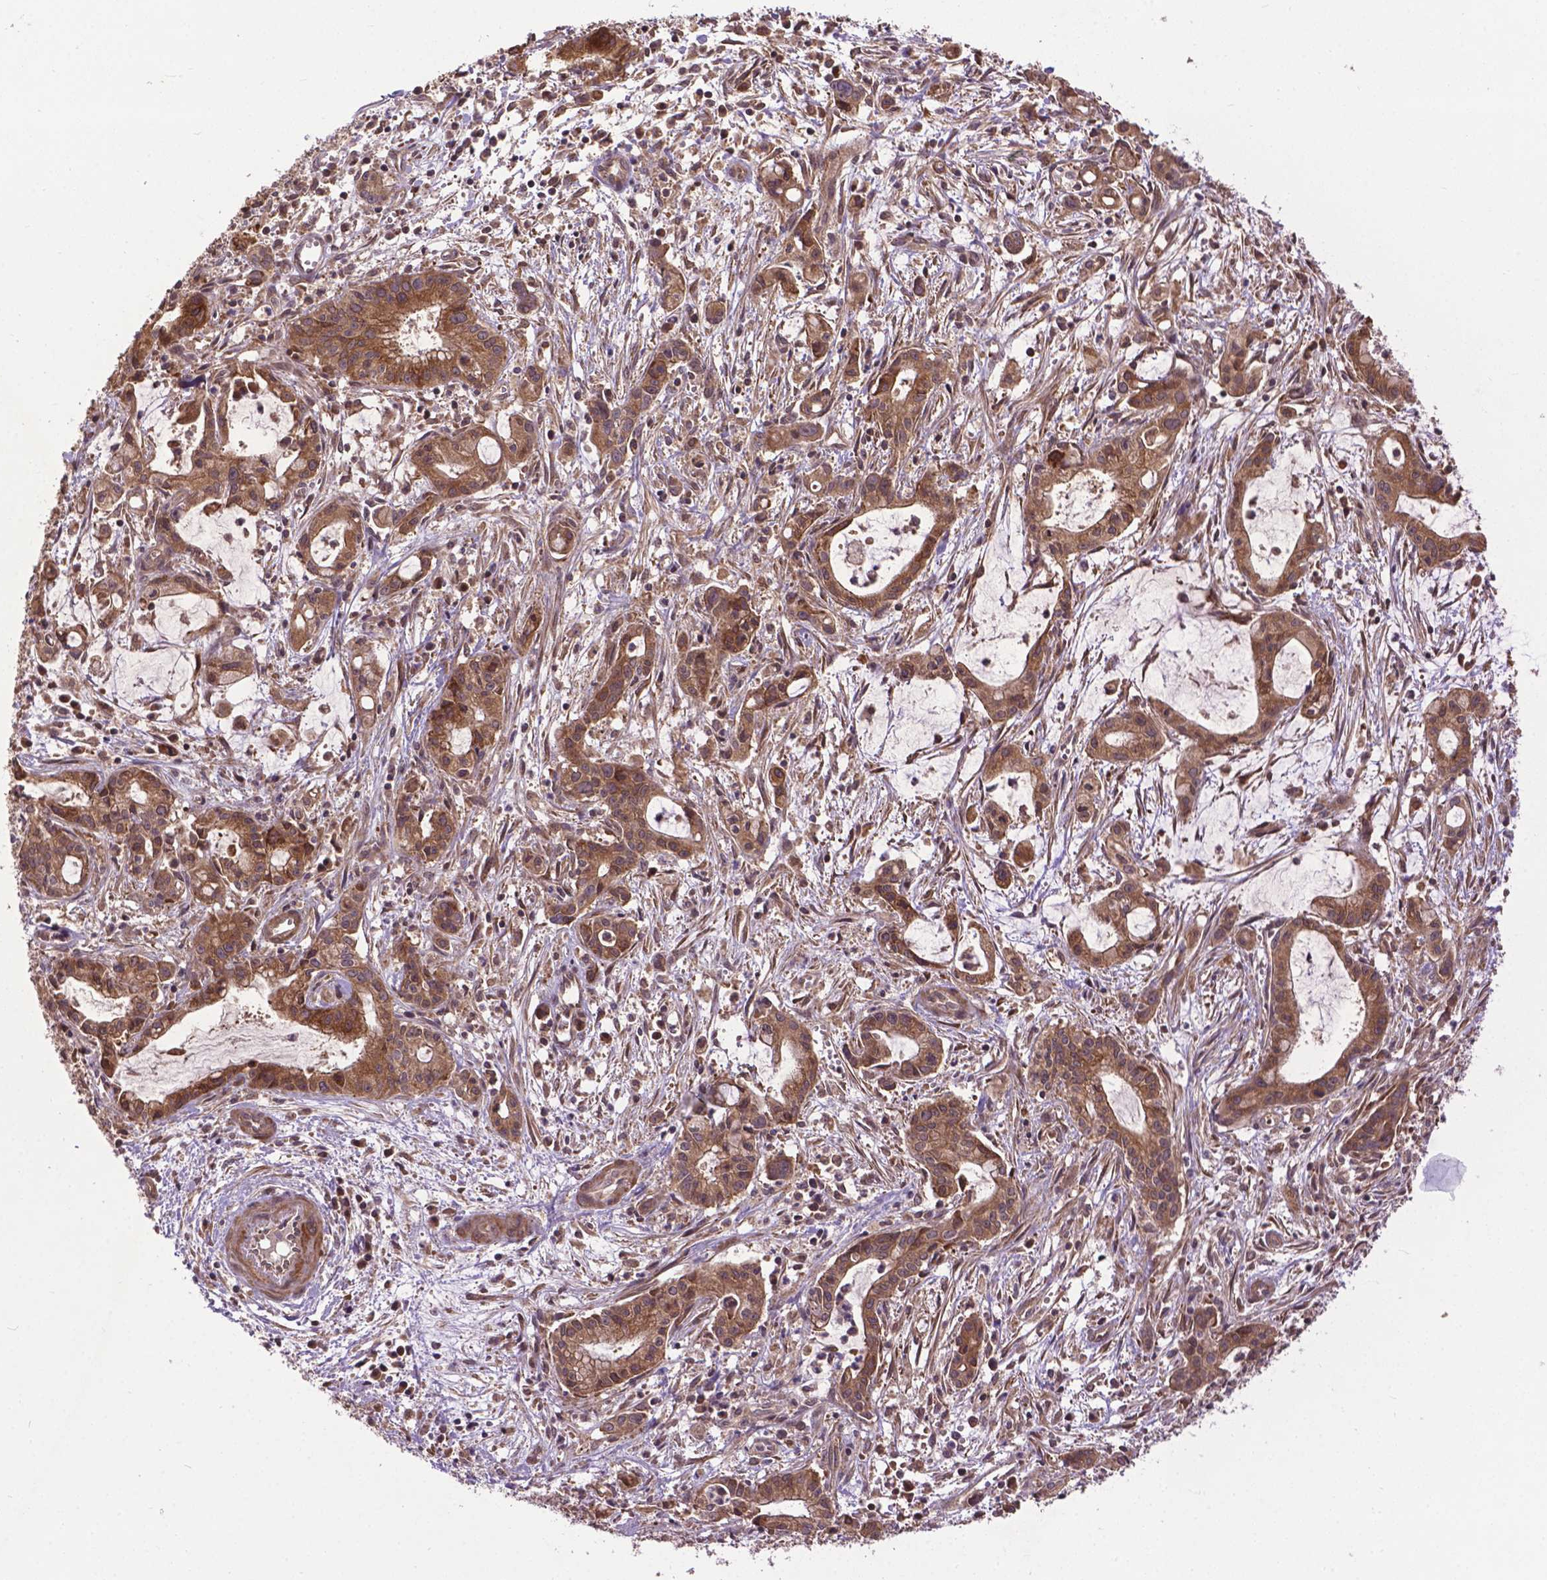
{"staining": {"intensity": "moderate", "quantity": ">75%", "location": "cytoplasmic/membranous"}, "tissue": "pancreatic cancer", "cell_type": "Tumor cells", "image_type": "cancer", "snomed": [{"axis": "morphology", "description": "Adenocarcinoma, NOS"}, {"axis": "topography", "description": "Pancreas"}], "caption": "Adenocarcinoma (pancreatic) was stained to show a protein in brown. There is medium levels of moderate cytoplasmic/membranous positivity in approximately >75% of tumor cells.", "gene": "ZNF616", "patient": {"sex": "male", "age": 48}}